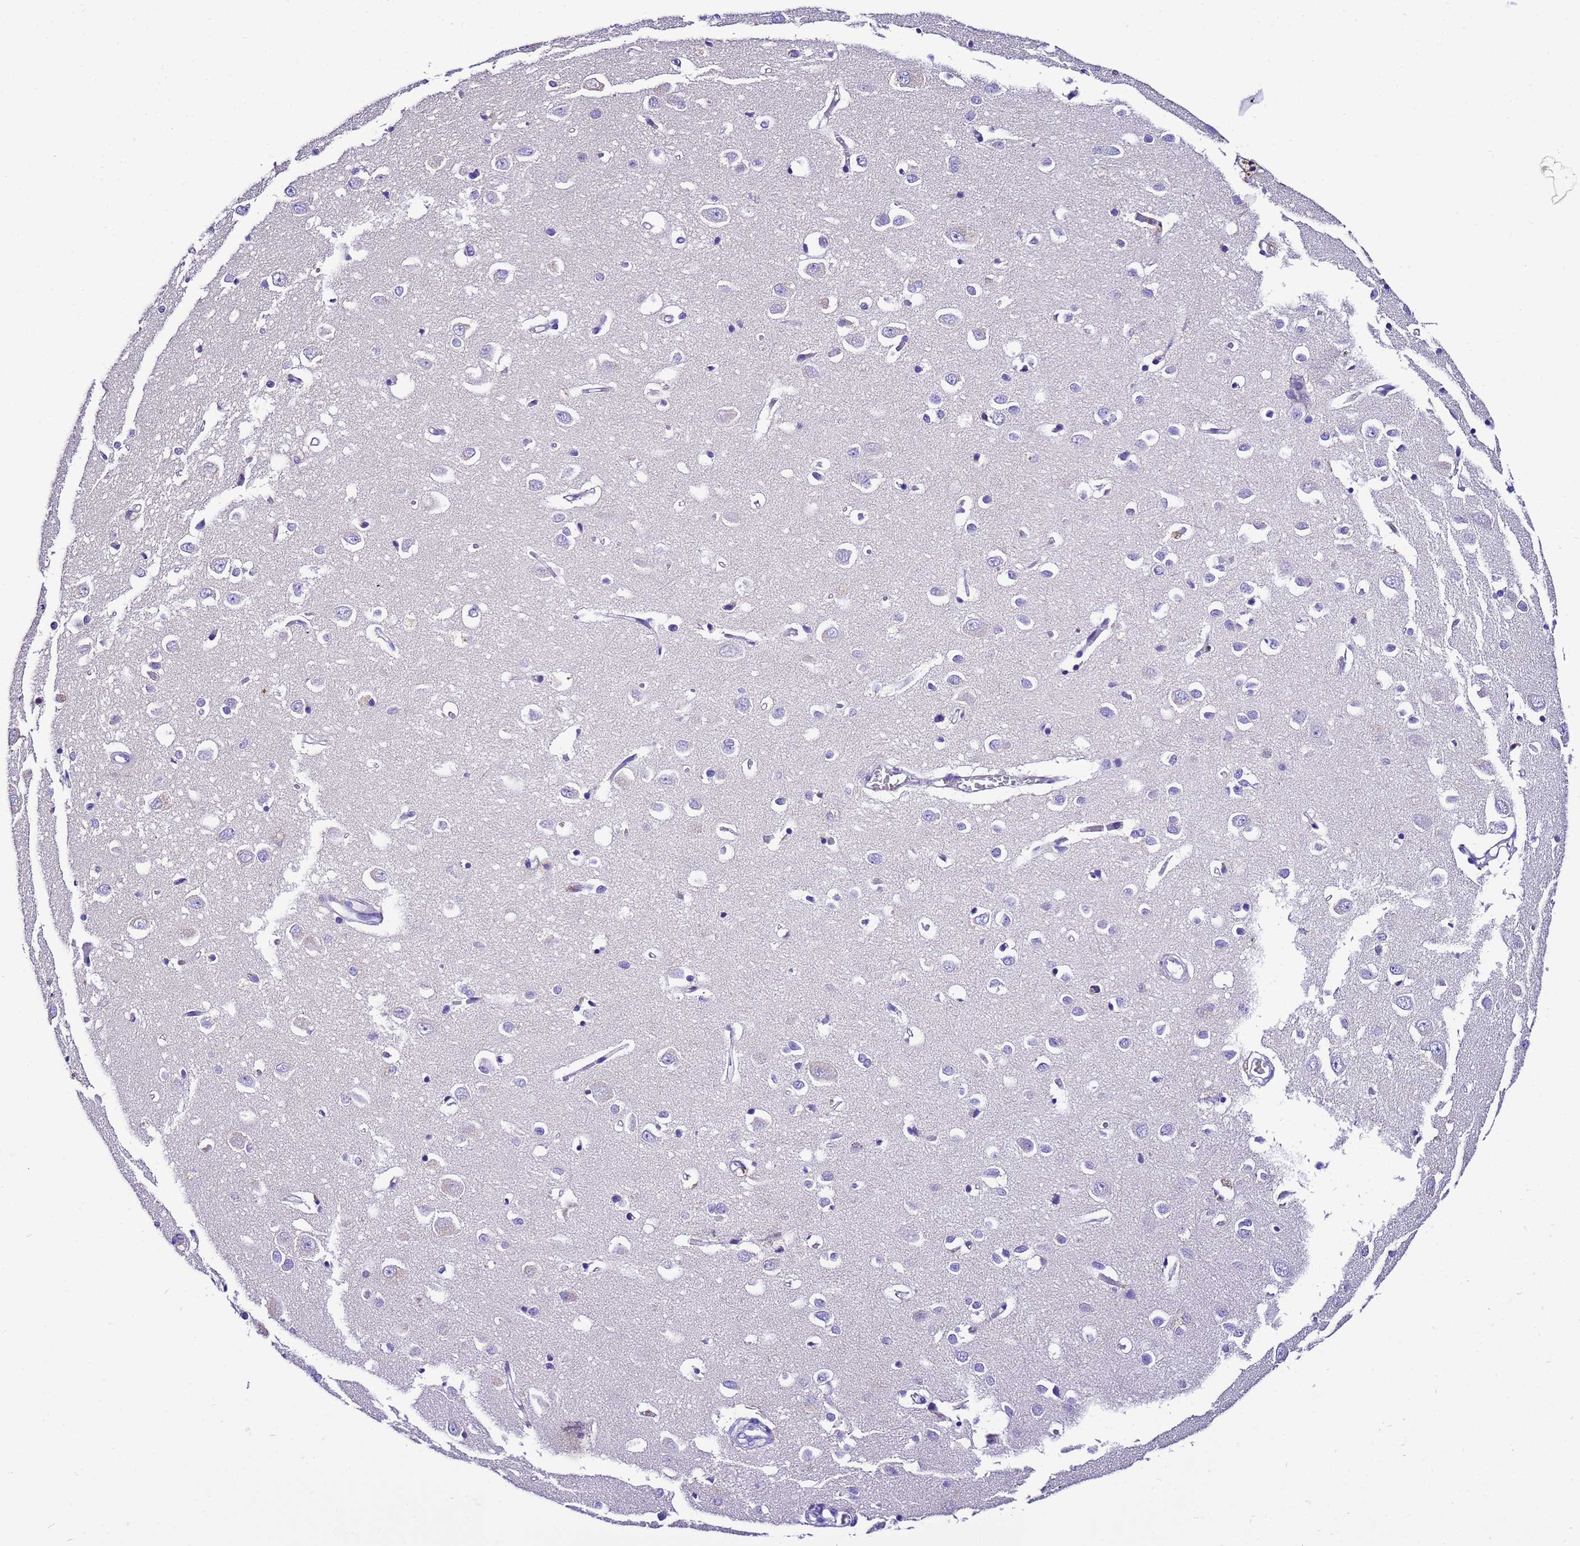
{"staining": {"intensity": "negative", "quantity": "none", "location": "none"}, "tissue": "cerebral cortex", "cell_type": "Endothelial cells", "image_type": "normal", "snomed": [{"axis": "morphology", "description": "Normal tissue, NOS"}, {"axis": "topography", "description": "Cerebral cortex"}], "caption": "Human cerebral cortex stained for a protein using immunohistochemistry (IHC) displays no expression in endothelial cells.", "gene": "UGT2A1", "patient": {"sex": "female", "age": 64}}